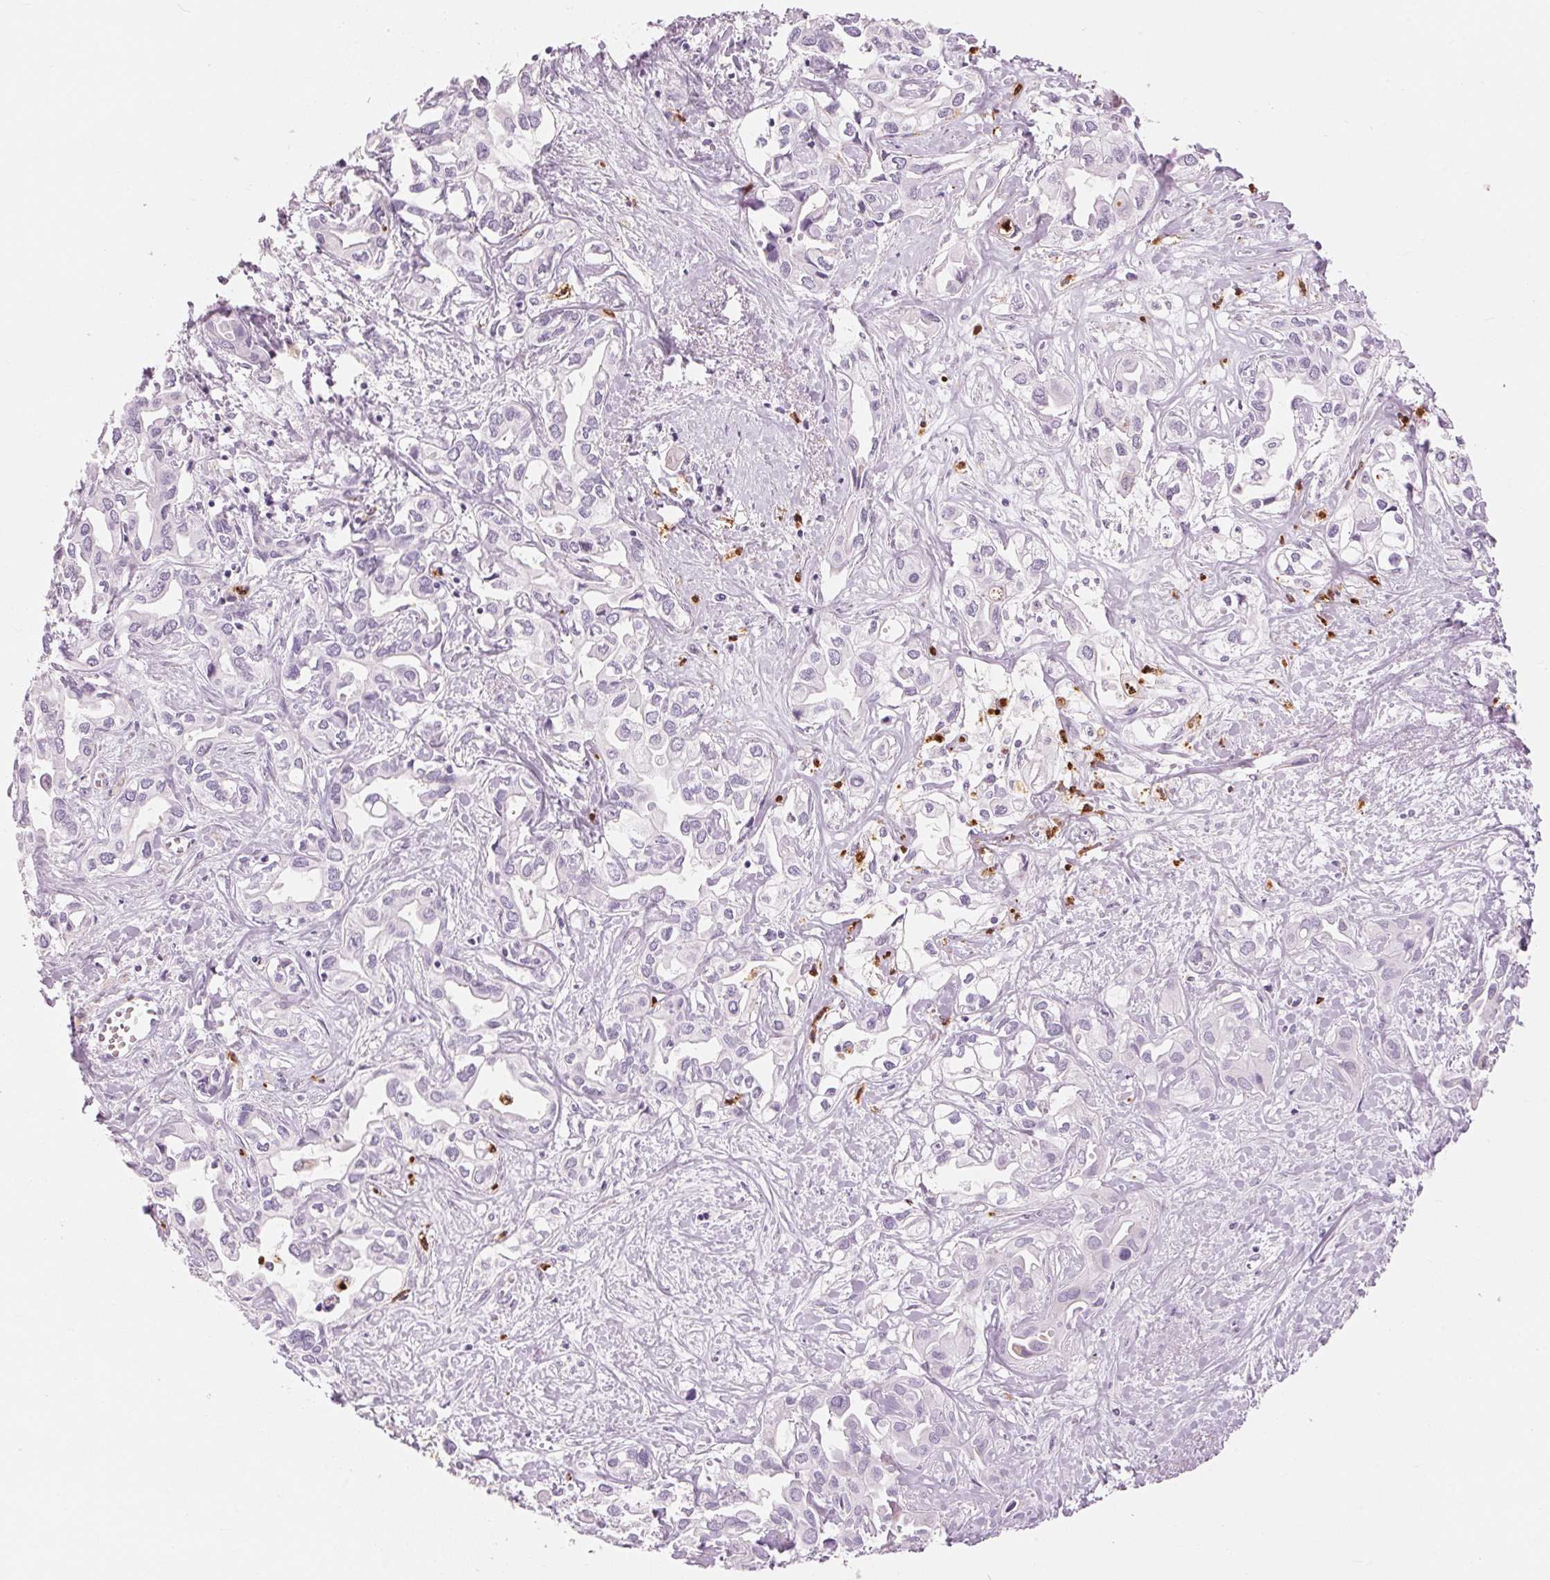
{"staining": {"intensity": "negative", "quantity": "none", "location": "none"}, "tissue": "liver cancer", "cell_type": "Tumor cells", "image_type": "cancer", "snomed": [{"axis": "morphology", "description": "Cholangiocarcinoma"}, {"axis": "topography", "description": "Liver"}], "caption": "Tumor cells show no significant protein positivity in liver cancer (cholangiocarcinoma). (DAB (3,3'-diaminobenzidine) IHC, high magnification).", "gene": "KLK7", "patient": {"sex": "female", "age": 64}}